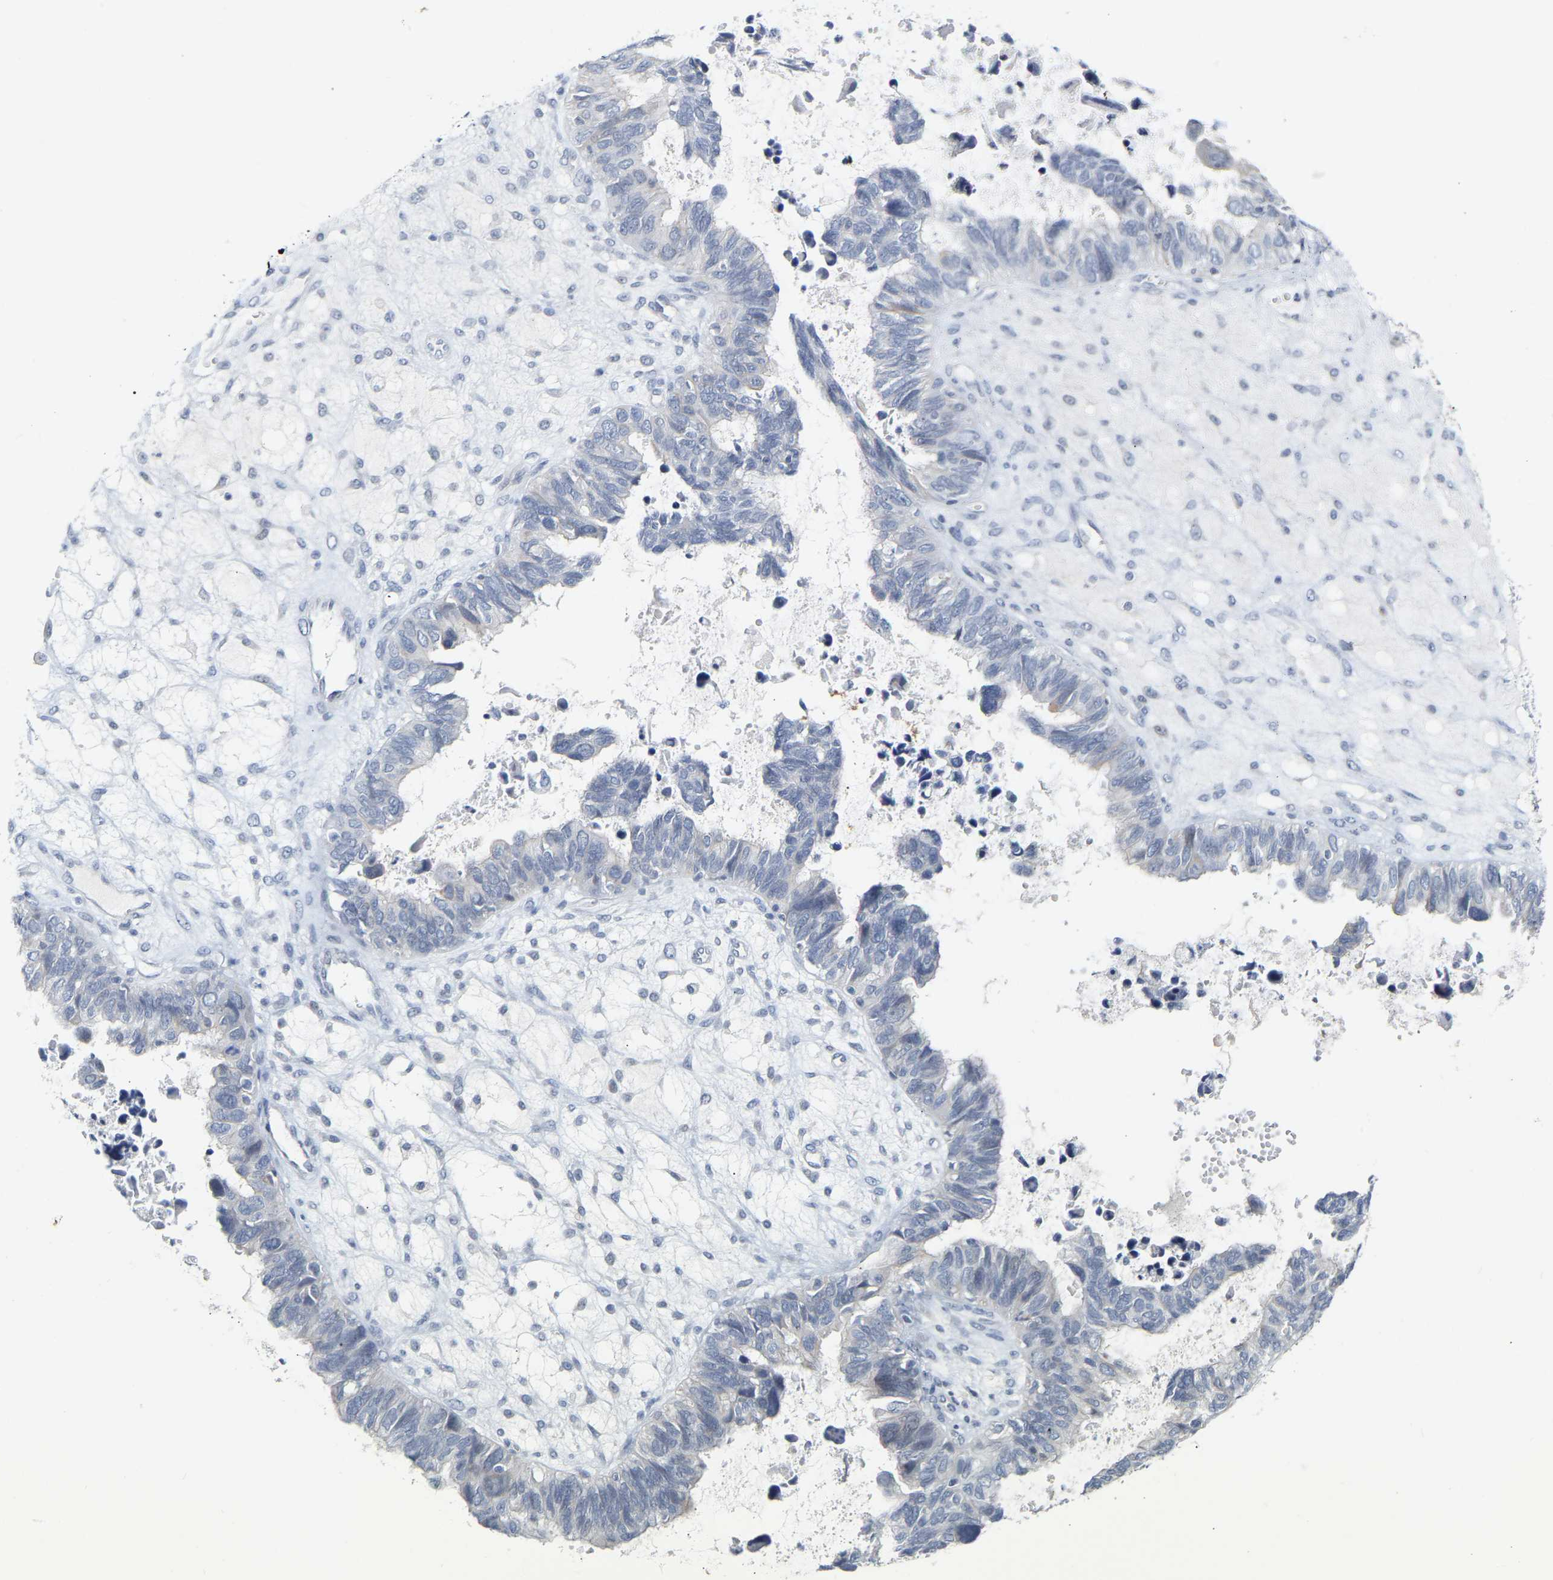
{"staining": {"intensity": "negative", "quantity": "none", "location": "none"}, "tissue": "ovarian cancer", "cell_type": "Tumor cells", "image_type": "cancer", "snomed": [{"axis": "morphology", "description": "Cystadenocarcinoma, serous, NOS"}, {"axis": "topography", "description": "Ovary"}], "caption": "Immunohistochemical staining of serous cystadenocarcinoma (ovarian) shows no significant positivity in tumor cells.", "gene": "KRT76", "patient": {"sex": "female", "age": 79}}